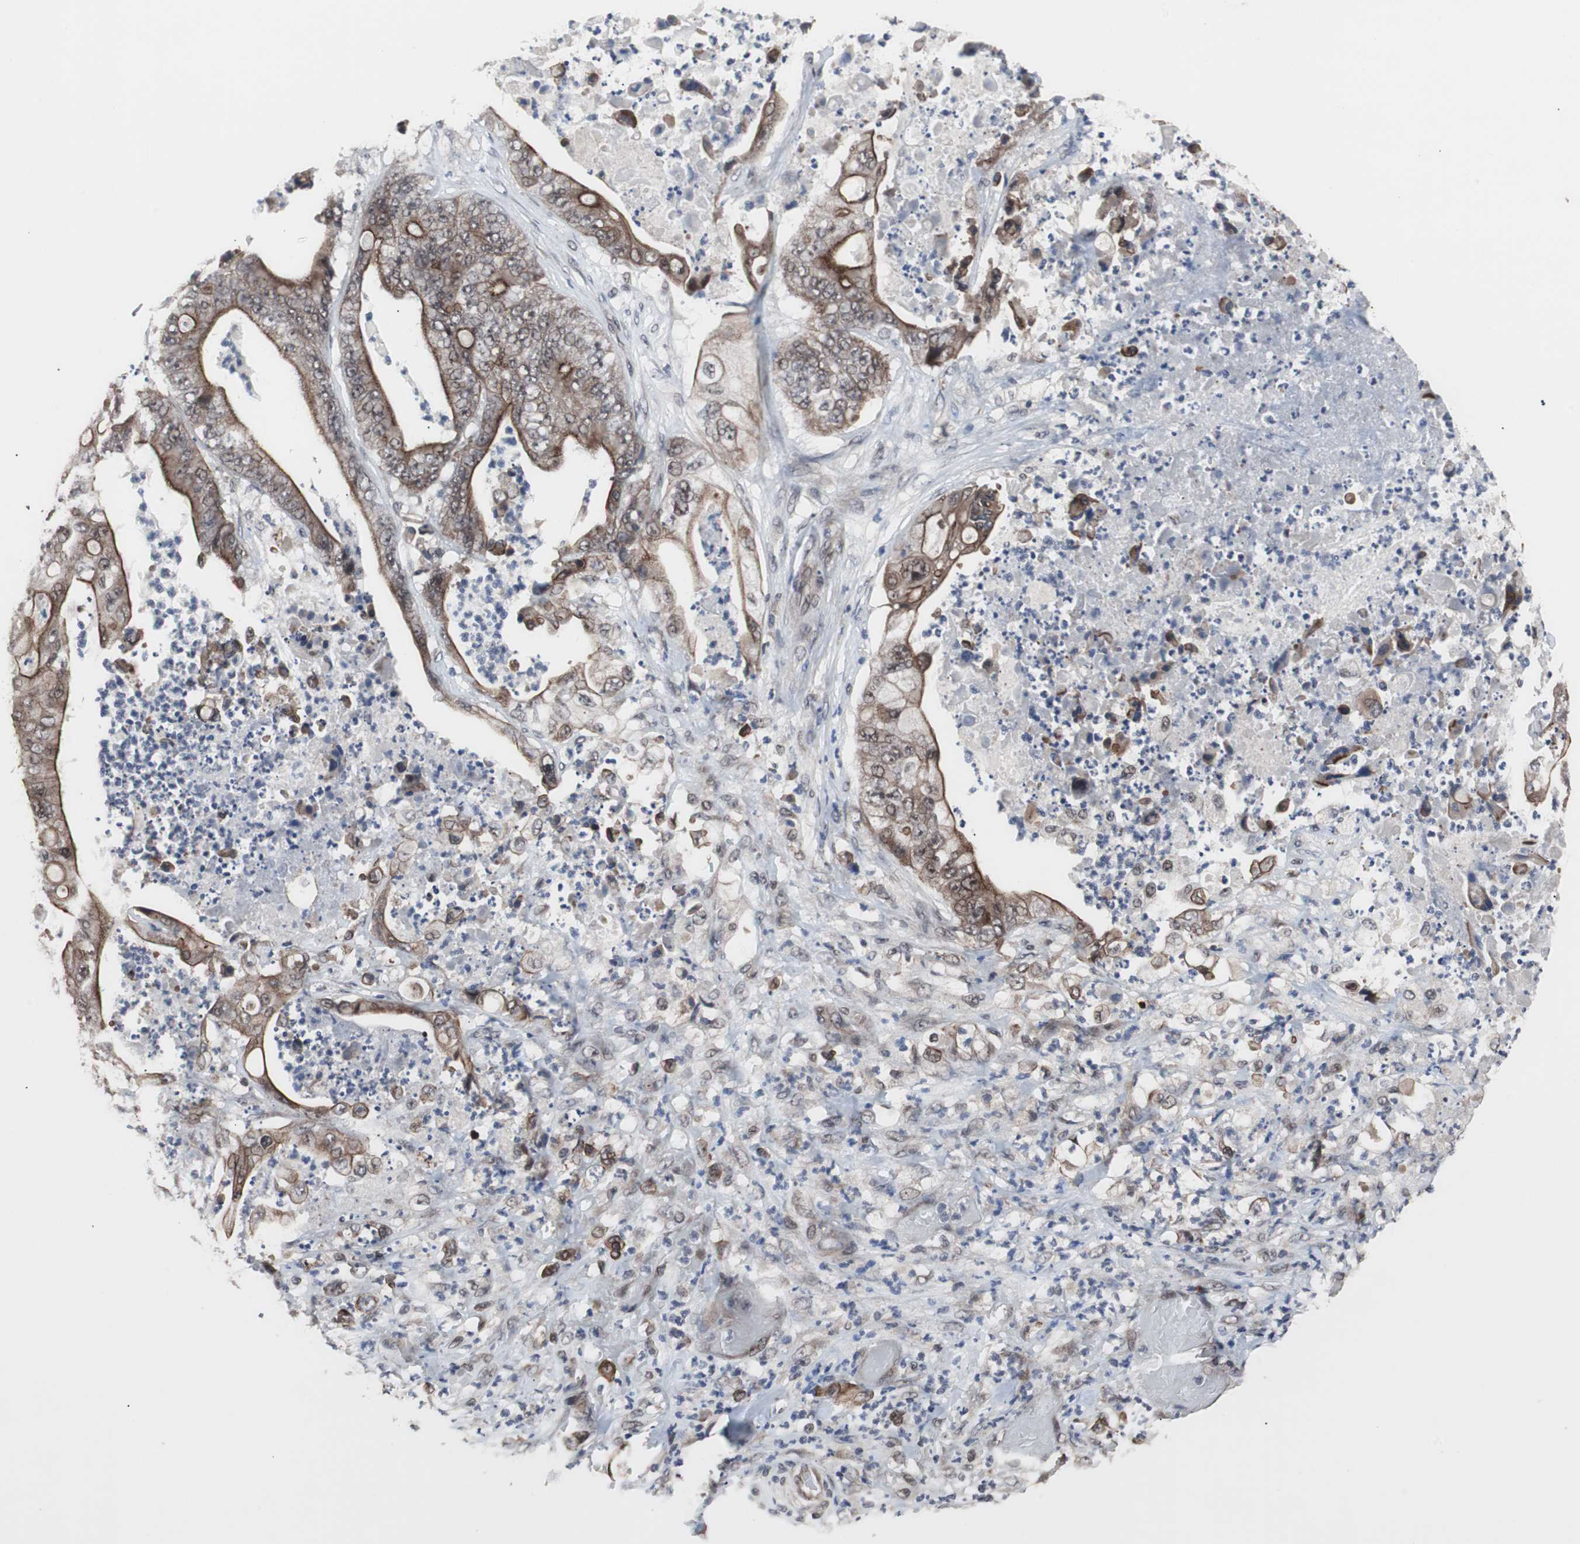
{"staining": {"intensity": "strong", "quantity": ">75%", "location": "cytoplasmic/membranous,nuclear"}, "tissue": "stomach cancer", "cell_type": "Tumor cells", "image_type": "cancer", "snomed": [{"axis": "morphology", "description": "Adenocarcinoma, NOS"}, {"axis": "topography", "description": "Stomach"}], "caption": "Immunohistochemical staining of adenocarcinoma (stomach) displays high levels of strong cytoplasmic/membranous and nuclear protein staining in approximately >75% of tumor cells. The staining was performed using DAB to visualize the protein expression in brown, while the nuclei were stained in blue with hematoxylin (Magnification: 20x).", "gene": "GTF2F2", "patient": {"sex": "female", "age": 73}}